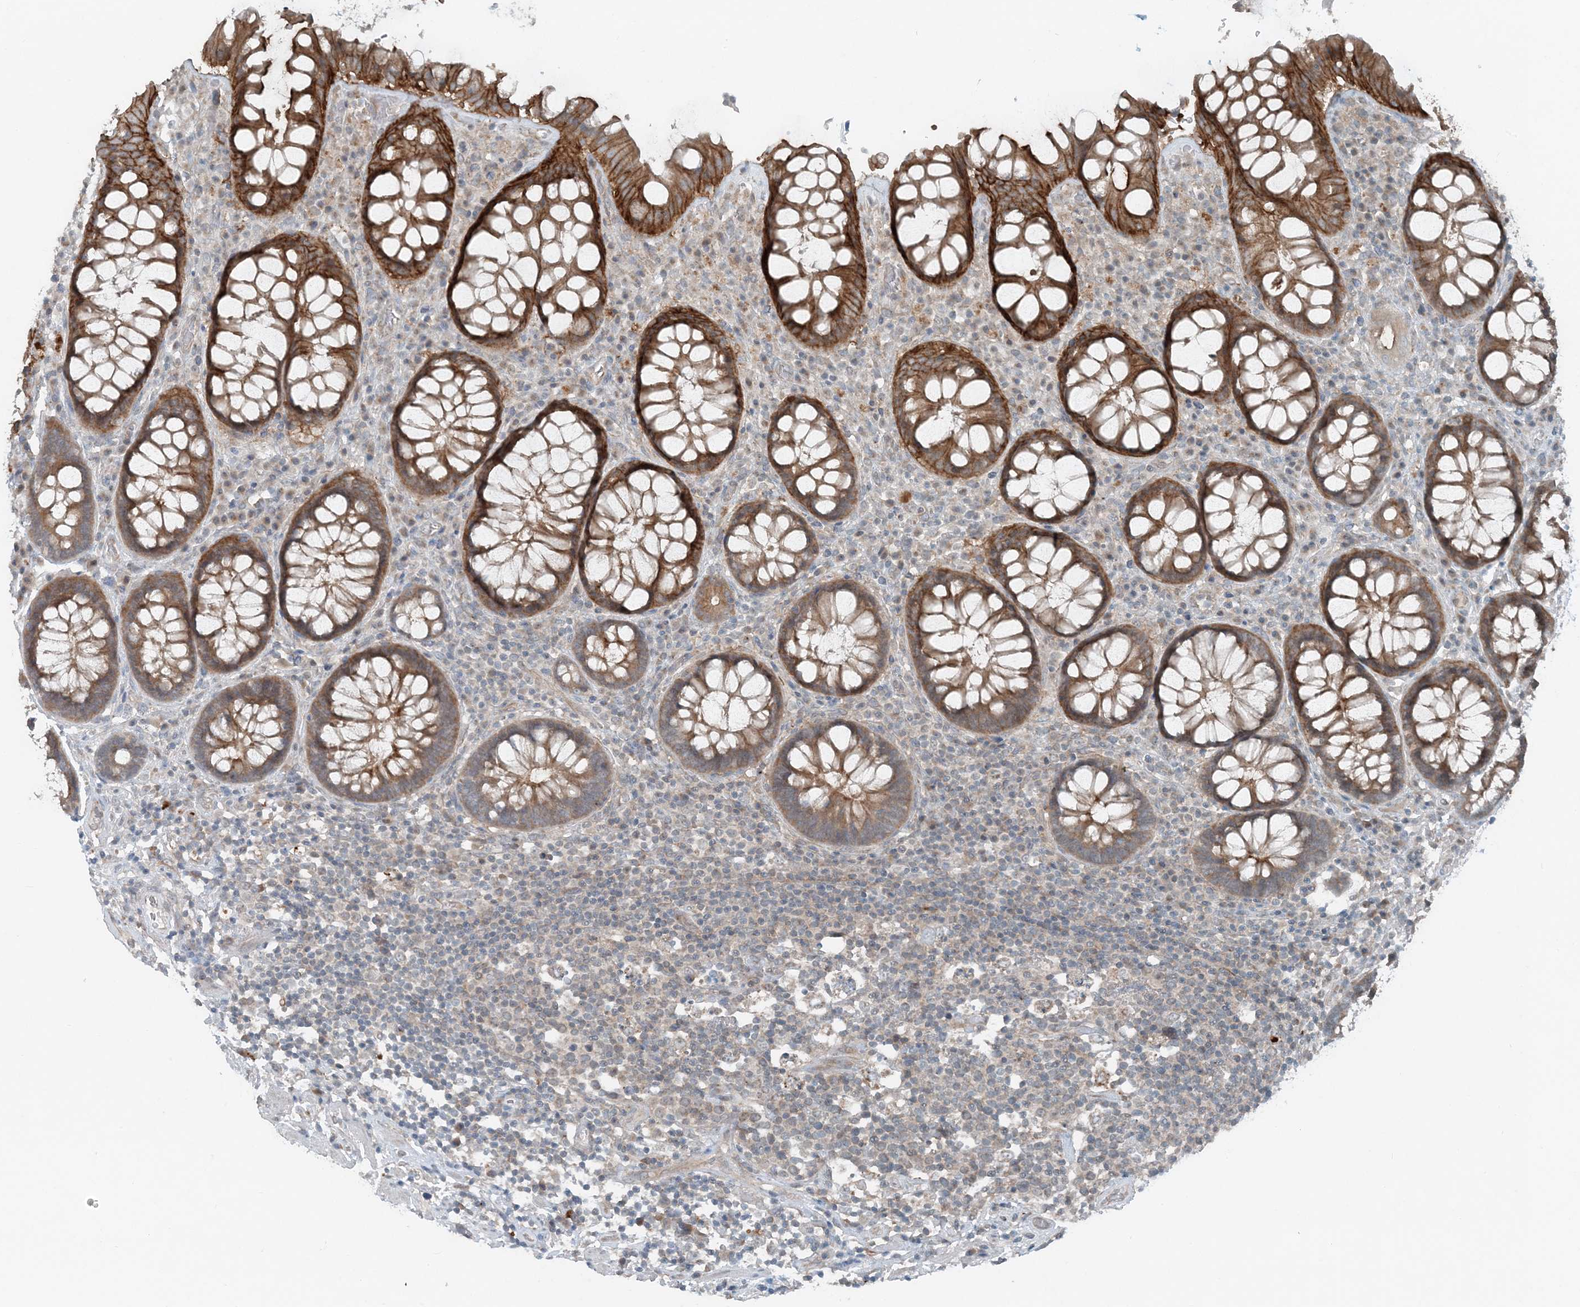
{"staining": {"intensity": "moderate", "quantity": ">75%", "location": "cytoplasmic/membranous"}, "tissue": "rectum", "cell_type": "Glandular cells", "image_type": "normal", "snomed": [{"axis": "morphology", "description": "Normal tissue, NOS"}, {"axis": "topography", "description": "Rectum"}], "caption": "Immunohistochemical staining of normal rectum demonstrates medium levels of moderate cytoplasmic/membranous positivity in approximately >75% of glandular cells.", "gene": "MITD1", "patient": {"sex": "male", "age": 64}}